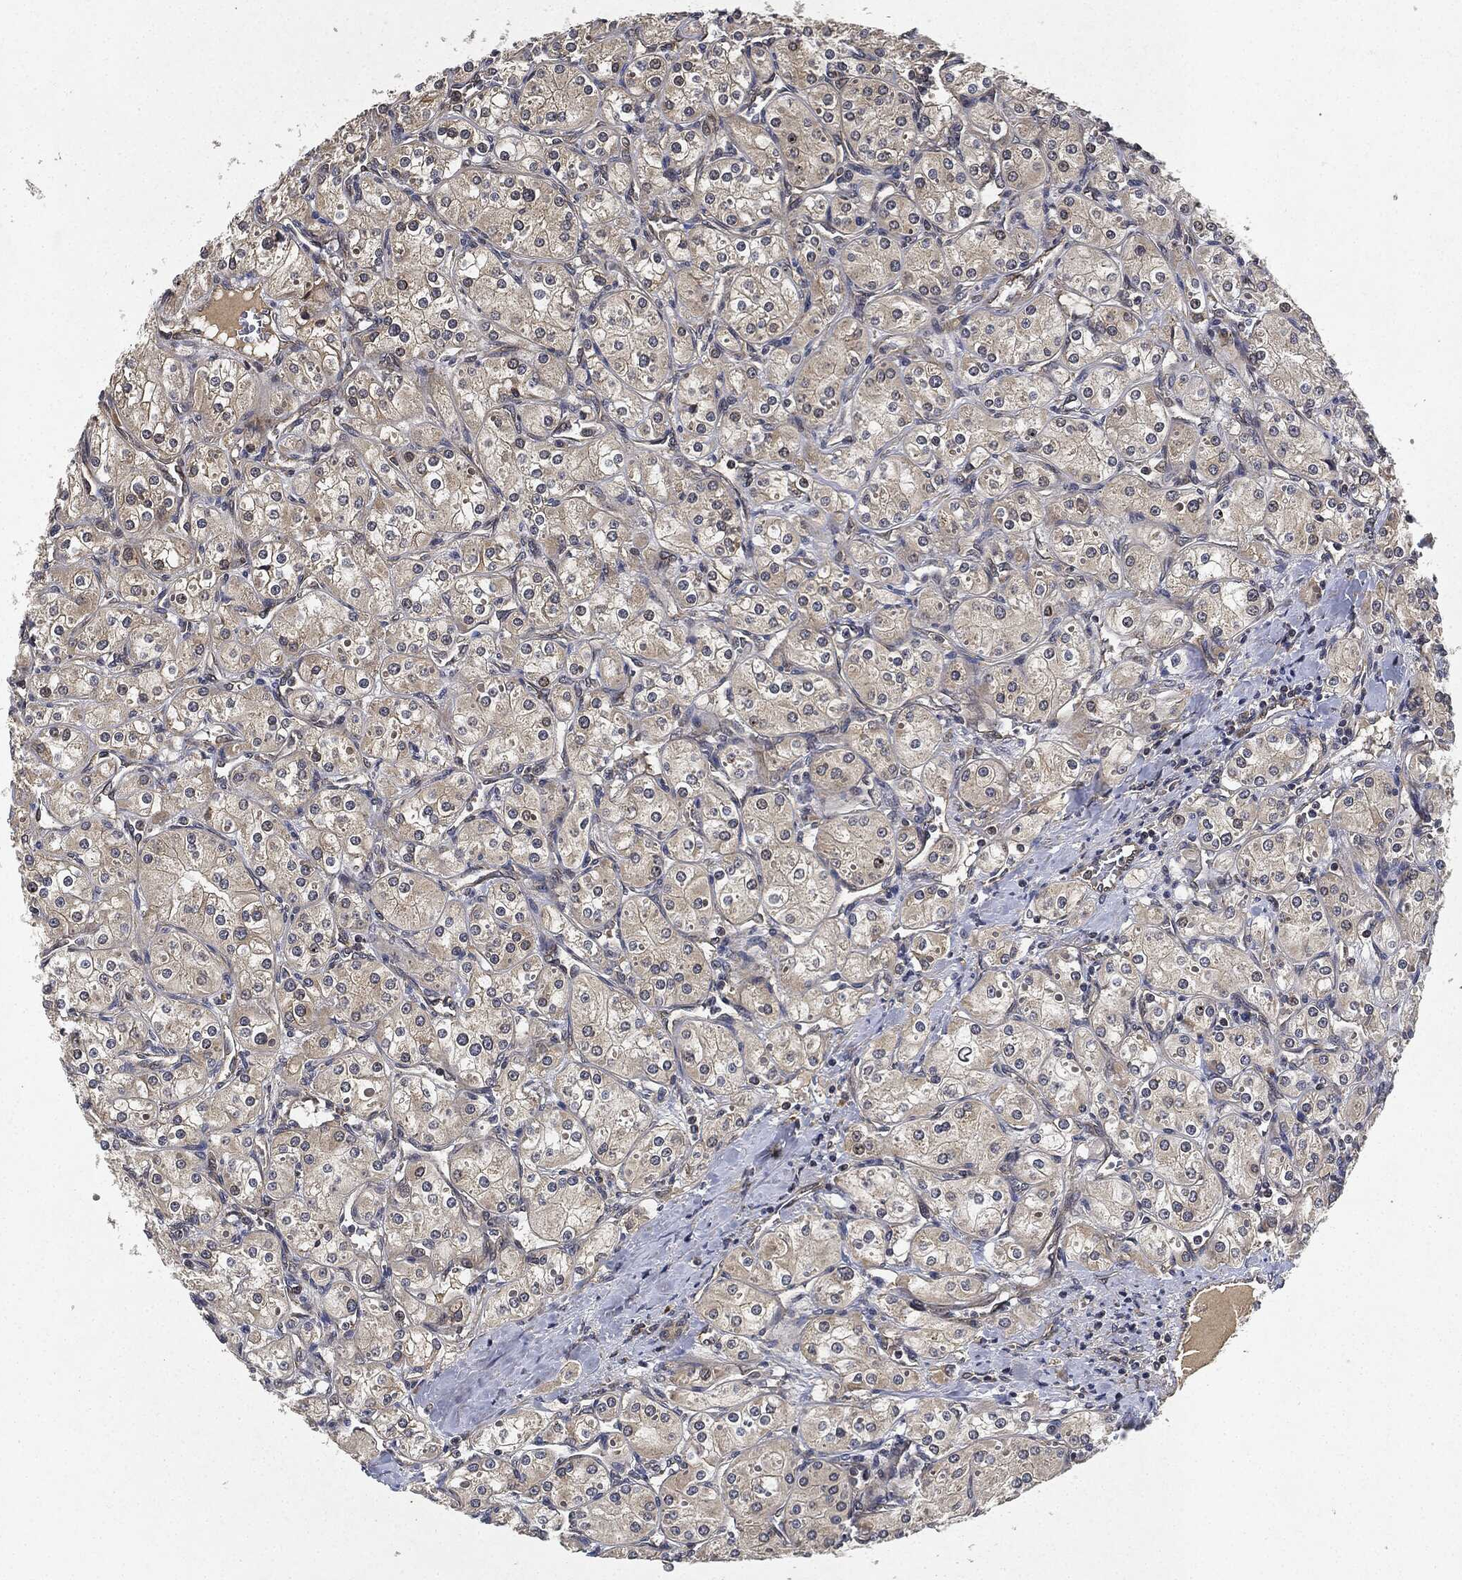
{"staining": {"intensity": "negative", "quantity": "none", "location": "none"}, "tissue": "renal cancer", "cell_type": "Tumor cells", "image_type": "cancer", "snomed": [{"axis": "morphology", "description": "Adenocarcinoma, NOS"}, {"axis": "topography", "description": "Kidney"}], "caption": "Renal cancer stained for a protein using immunohistochemistry demonstrates no positivity tumor cells.", "gene": "MLST8", "patient": {"sex": "male", "age": 77}}